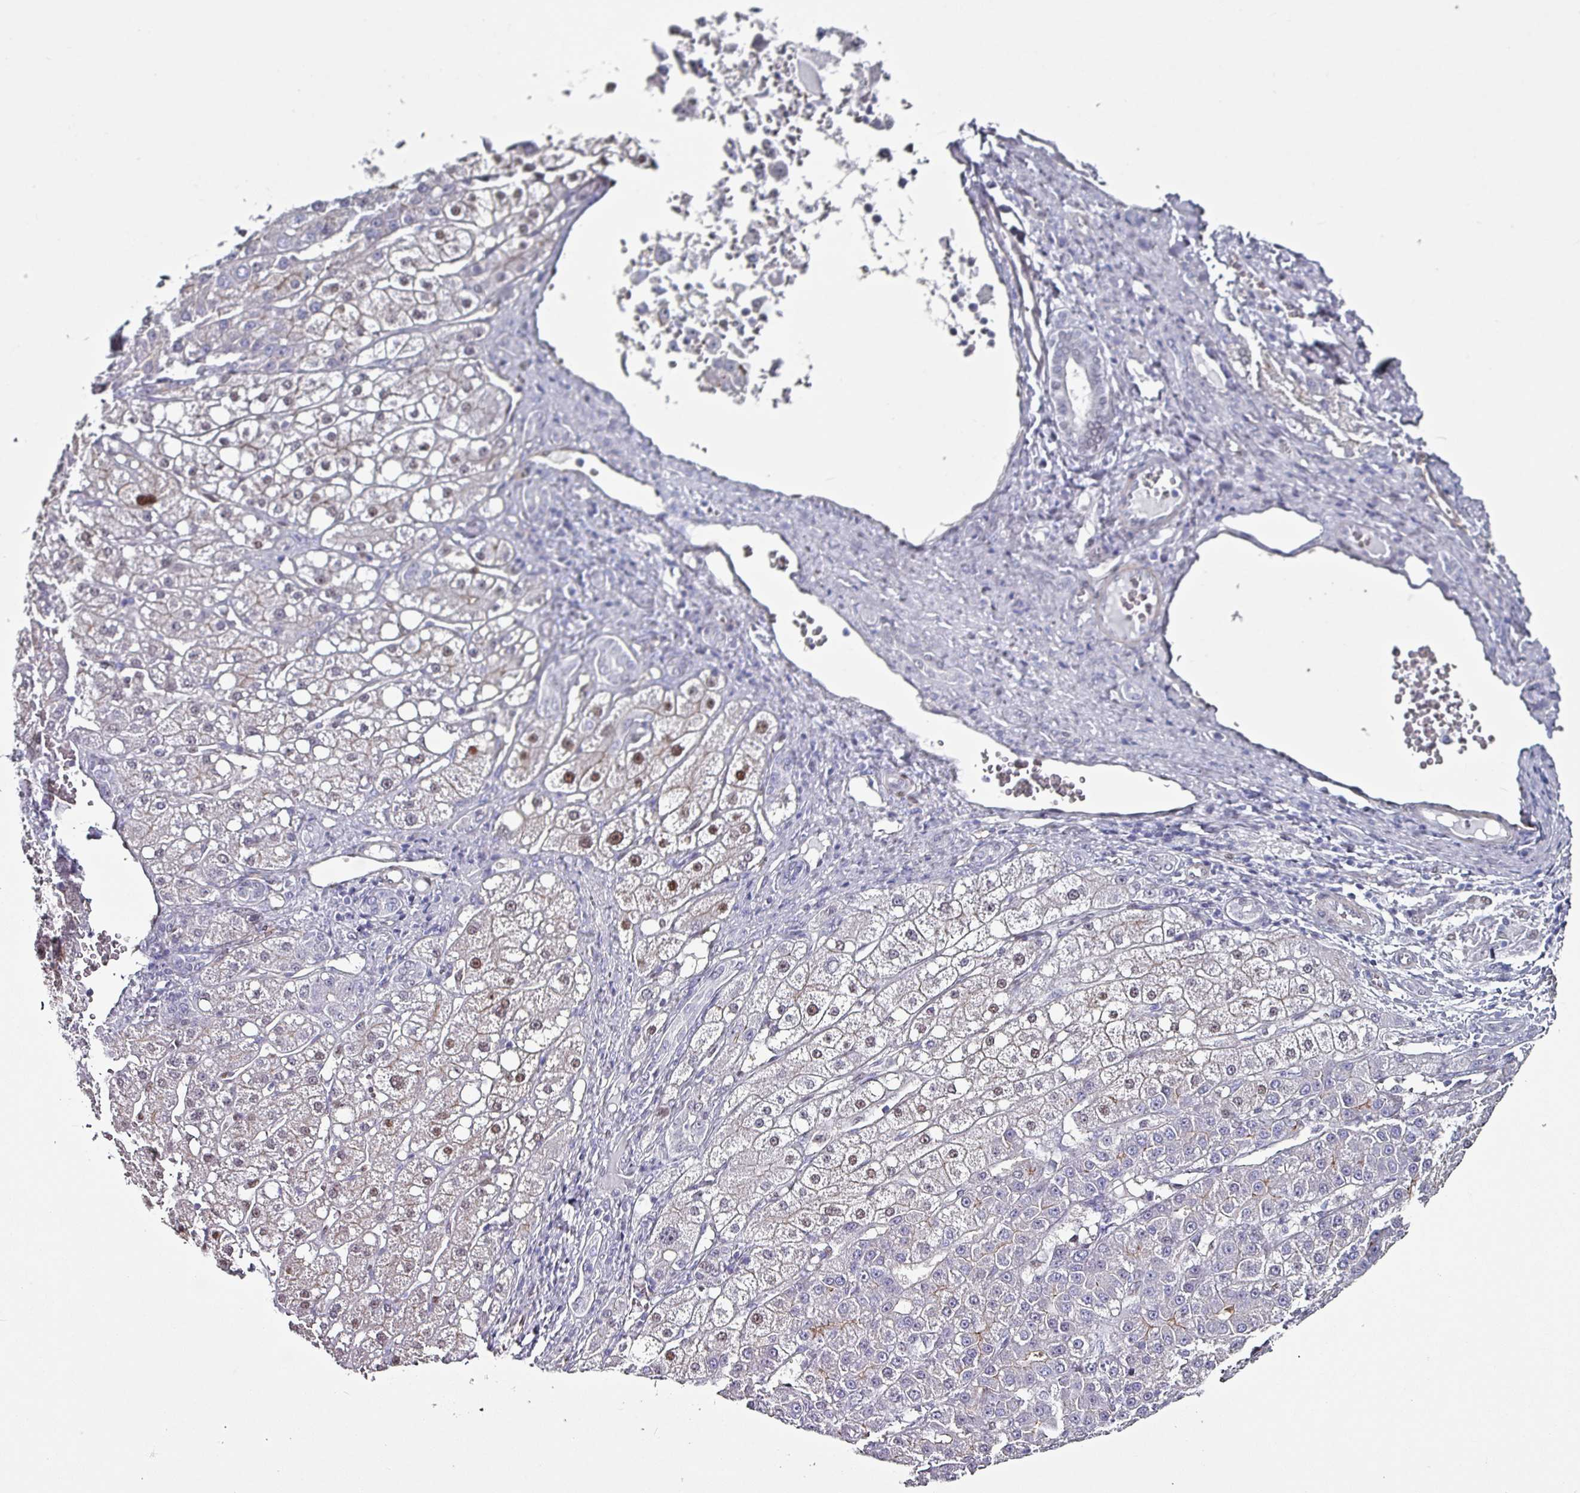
{"staining": {"intensity": "moderate", "quantity": "<25%", "location": "nuclear"}, "tissue": "liver cancer", "cell_type": "Tumor cells", "image_type": "cancer", "snomed": [{"axis": "morphology", "description": "Carcinoma, Hepatocellular, NOS"}, {"axis": "topography", "description": "Liver"}], "caption": "Immunohistochemistry micrograph of neoplastic tissue: human hepatocellular carcinoma (liver) stained using immunohistochemistry demonstrates low levels of moderate protein expression localized specifically in the nuclear of tumor cells, appearing as a nuclear brown color.", "gene": "ZNF816-ZNF321P", "patient": {"sex": "male", "age": 67}}